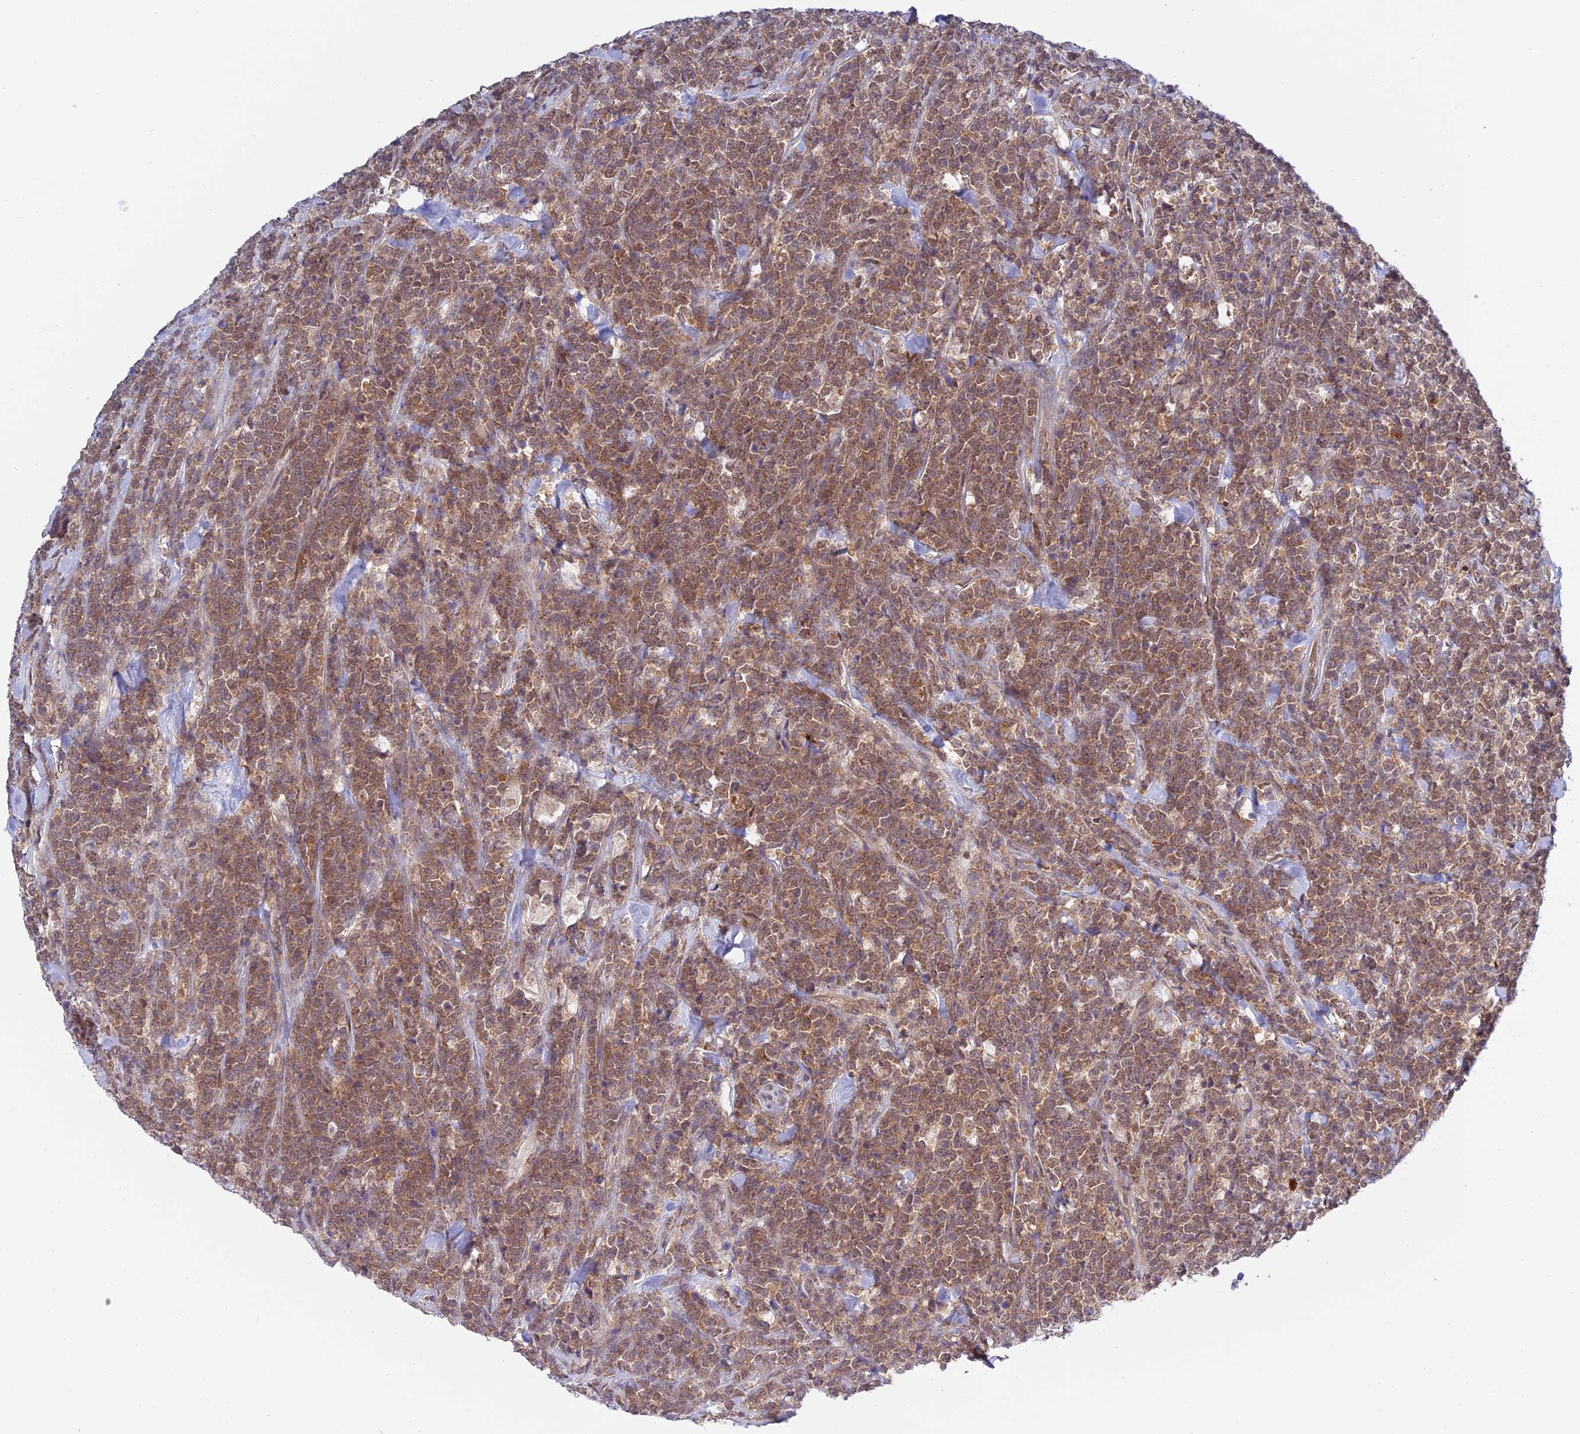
{"staining": {"intensity": "moderate", "quantity": ">75%", "location": "cytoplasmic/membranous,nuclear"}, "tissue": "lymphoma", "cell_type": "Tumor cells", "image_type": "cancer", "snomed": [{"axis": "morphology", "description": "Malignant lymphoma, non-Hodgkin's type, High grade"}, {"axis": "topography", "description": "Small intestine"}], "caption": "There is medium levels of moderate cytoplasmic/membranous and nuclear expression in tumor cells of malignant lymphoma, non-Hodgkin's type (high-grade), as demonstrated by immunohistochemical staining (brown color).", "gene": "SKIC8", "patient": {"sex": "male", "age": 8}}